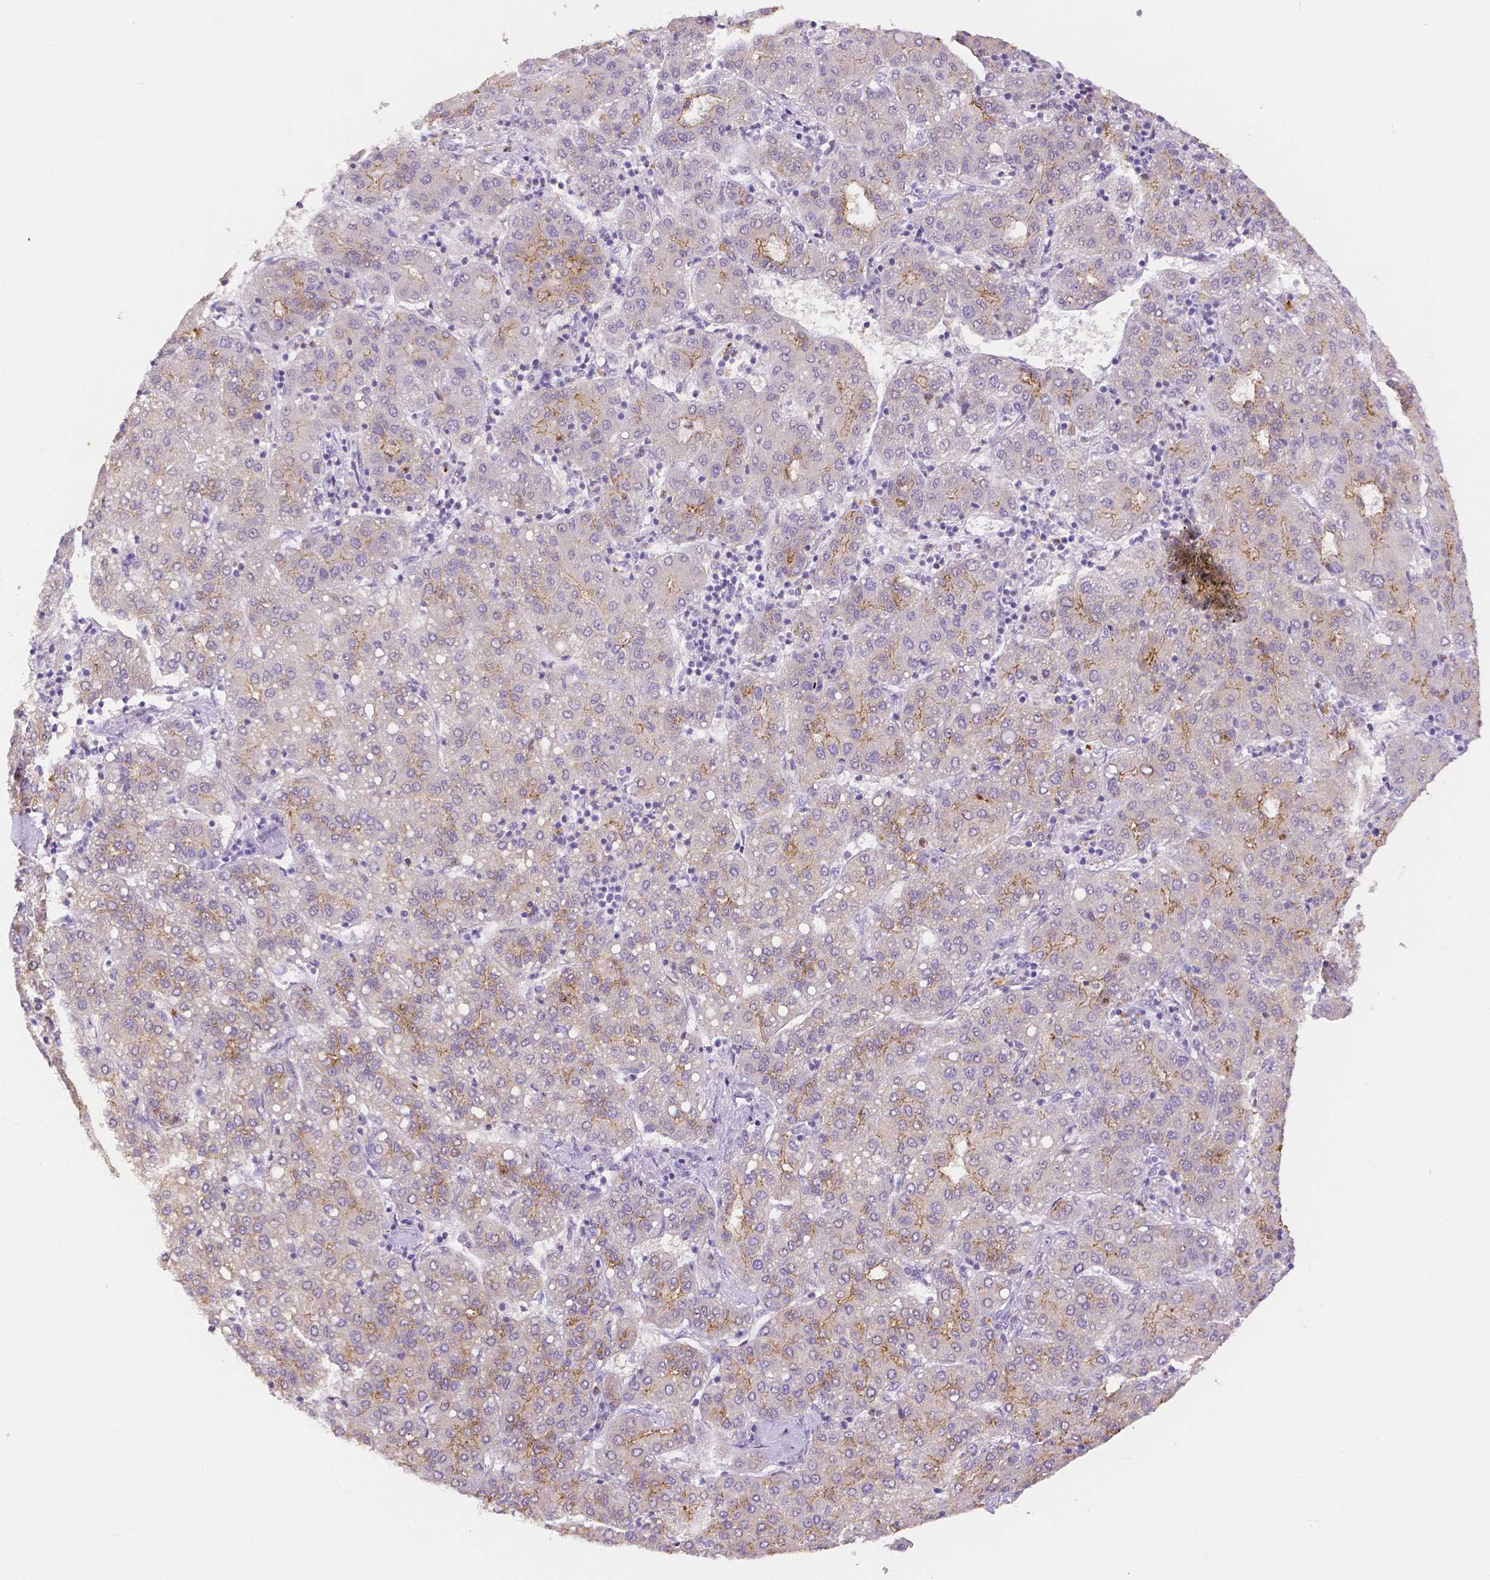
{"staining": {"intensity": "moderate", "quantity": "<25%", "location": "cytoplasmic/membranous"}, "tissue": "liver cancer", "cell_type": "Tumor cells", "image_type": "cancer", "snomed": [{"axis": "morphology", "description": "Carcinoma, Hepatocellular, NOS"}, {"axis": "topography", "description": "Liver"}], "caption": "There is low levels of moderate cytoplasmic/membranous positivity in tumor cells of liver cancer, as demonstrated by immunohistochemical staining (brown color).", "gene": "OCLN", "patient": {"sex": "male", "age": 65}}